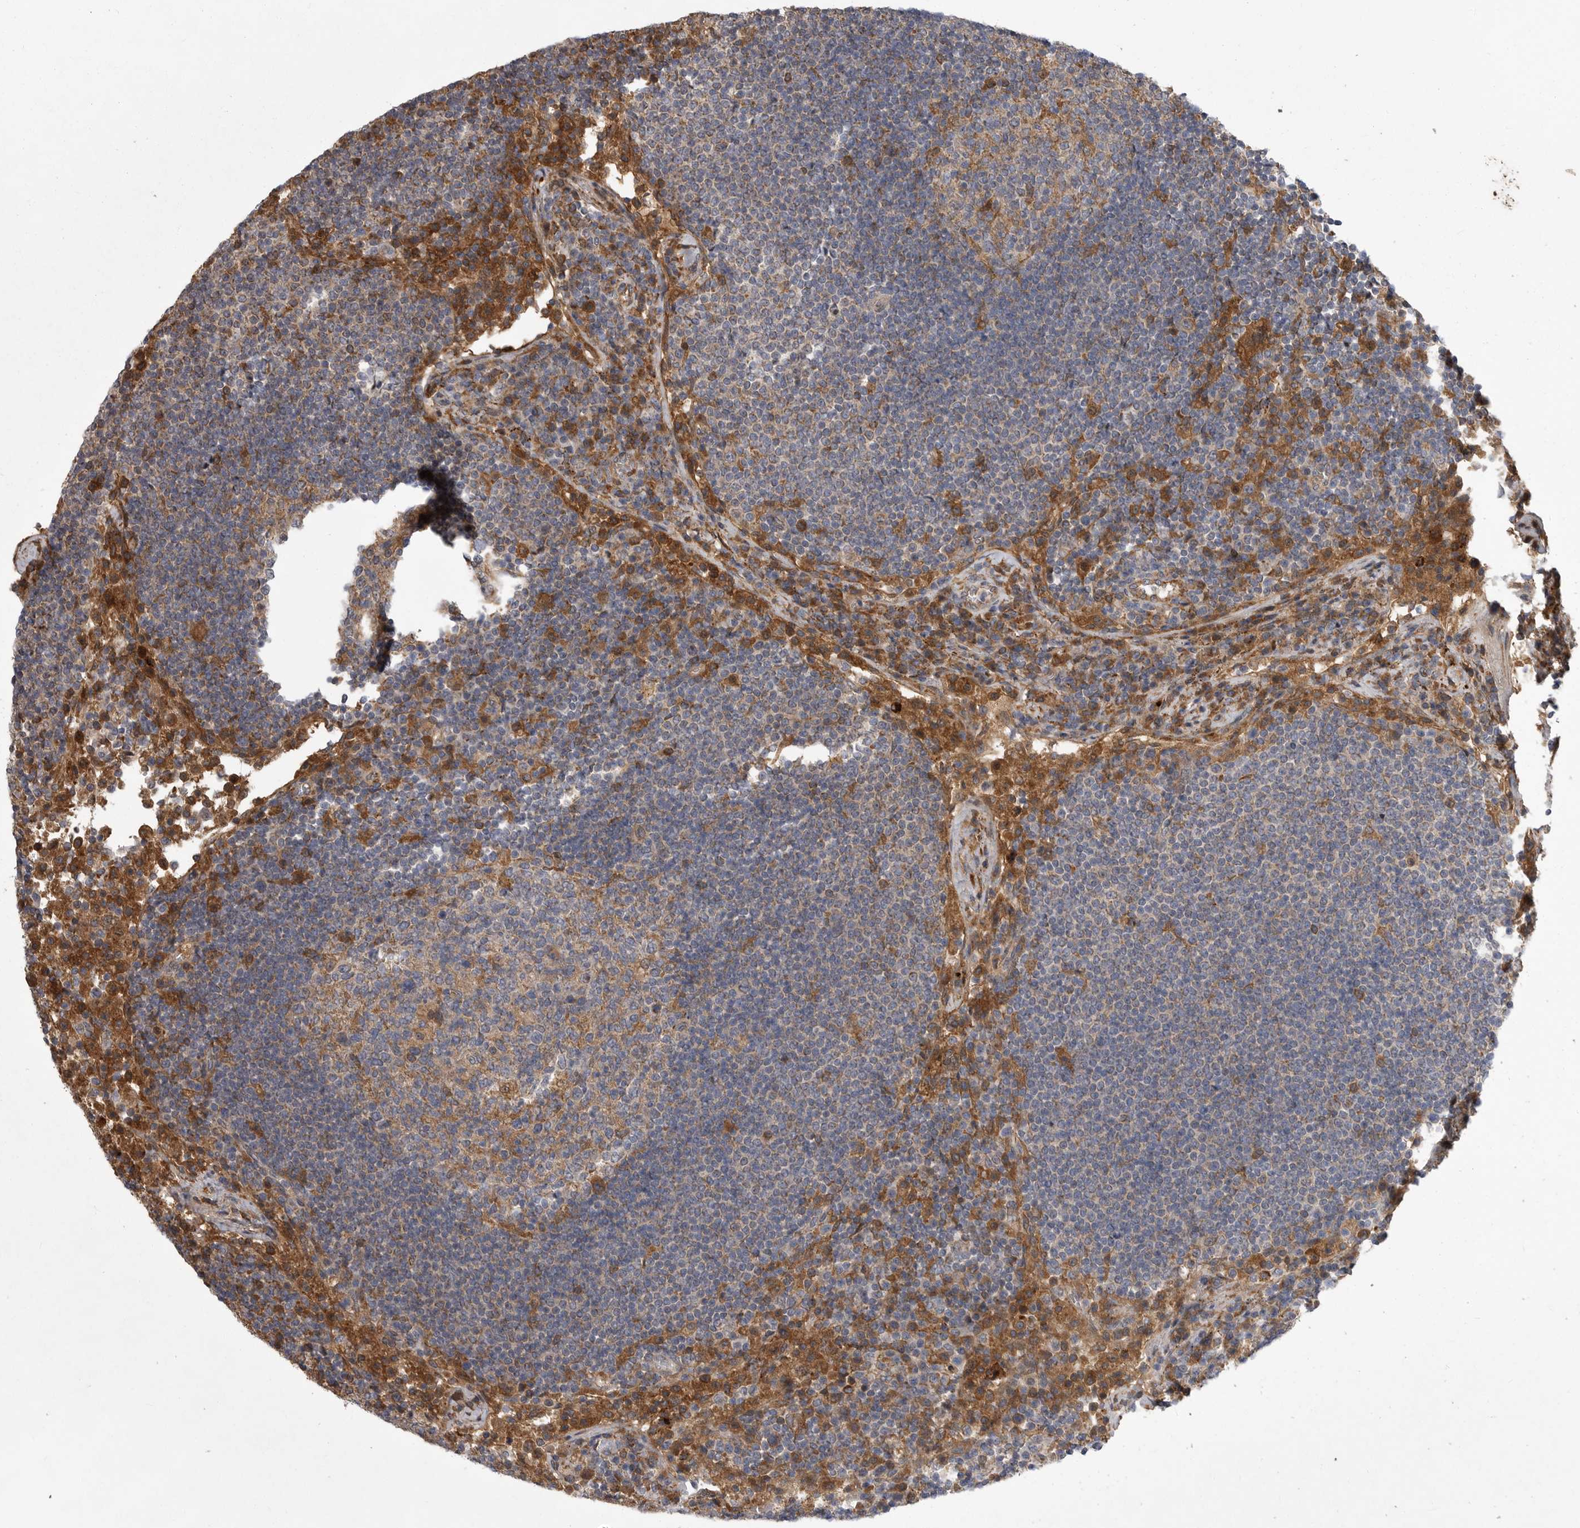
{"staining": {"intensity": "moderate", "quantity": "<25%", "location": "cytoplasmic/membranous"}, "tissue": "lymph node", "cell_type": "Germinal center cells", "image_type": "normal", "snomed": [{"axis": "morphology", "description": "Normal tissue, NOS"}, {"axis": "topography", "description": "Lymph node"}], "caption": "Protein expression analysis of unremarkable lymph node displays moderate cytoplasmic/membranous positivity in about <25% of germinal center cells.", "gene": "CRP", "patient": {"sex": "female", "age": 53}}